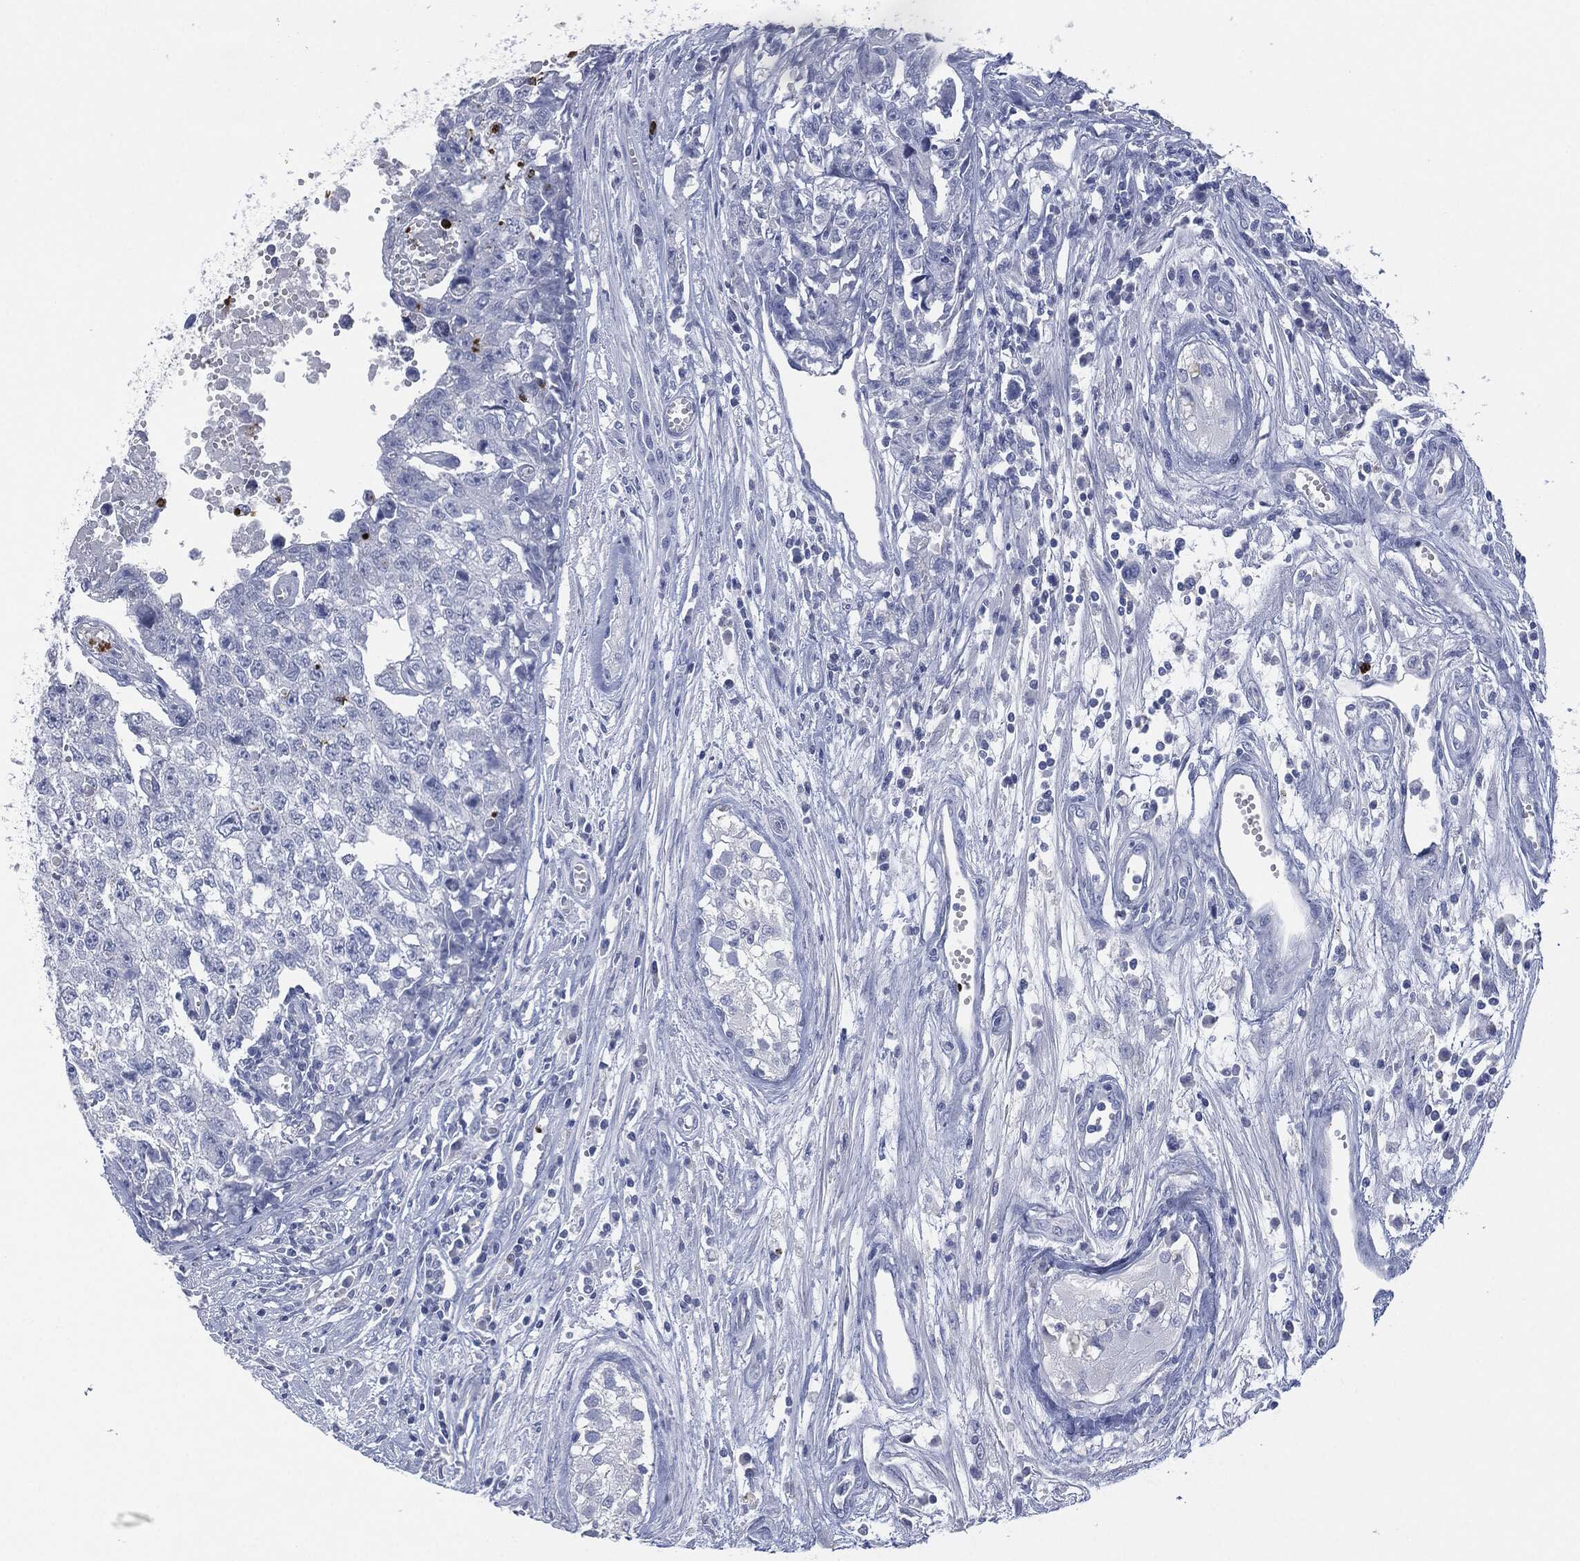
{"staining": {"intensity": "negative", "quantity": "none", "location": "none"}, "tissue": "testis cancer", "cell_type": "Tumor cells", "image_type": "cancer", "snomed": [{"axis": "morphology", "description": "Seminoma, NOS"}, {"axis": "morphology", "description": "Carcinoma, Embryonal, NOS"}, {"axis": "topography", "description": "Testis"}], "caption": "This is a micrograph of IHC staining of seminoma (testis), which shows no staining in tumor cells. (DAB IHC visualized using brightfield microscopy, high magnification).", "gene": "CEACAM8", "patient": {"sex": "male", "age": 22}}